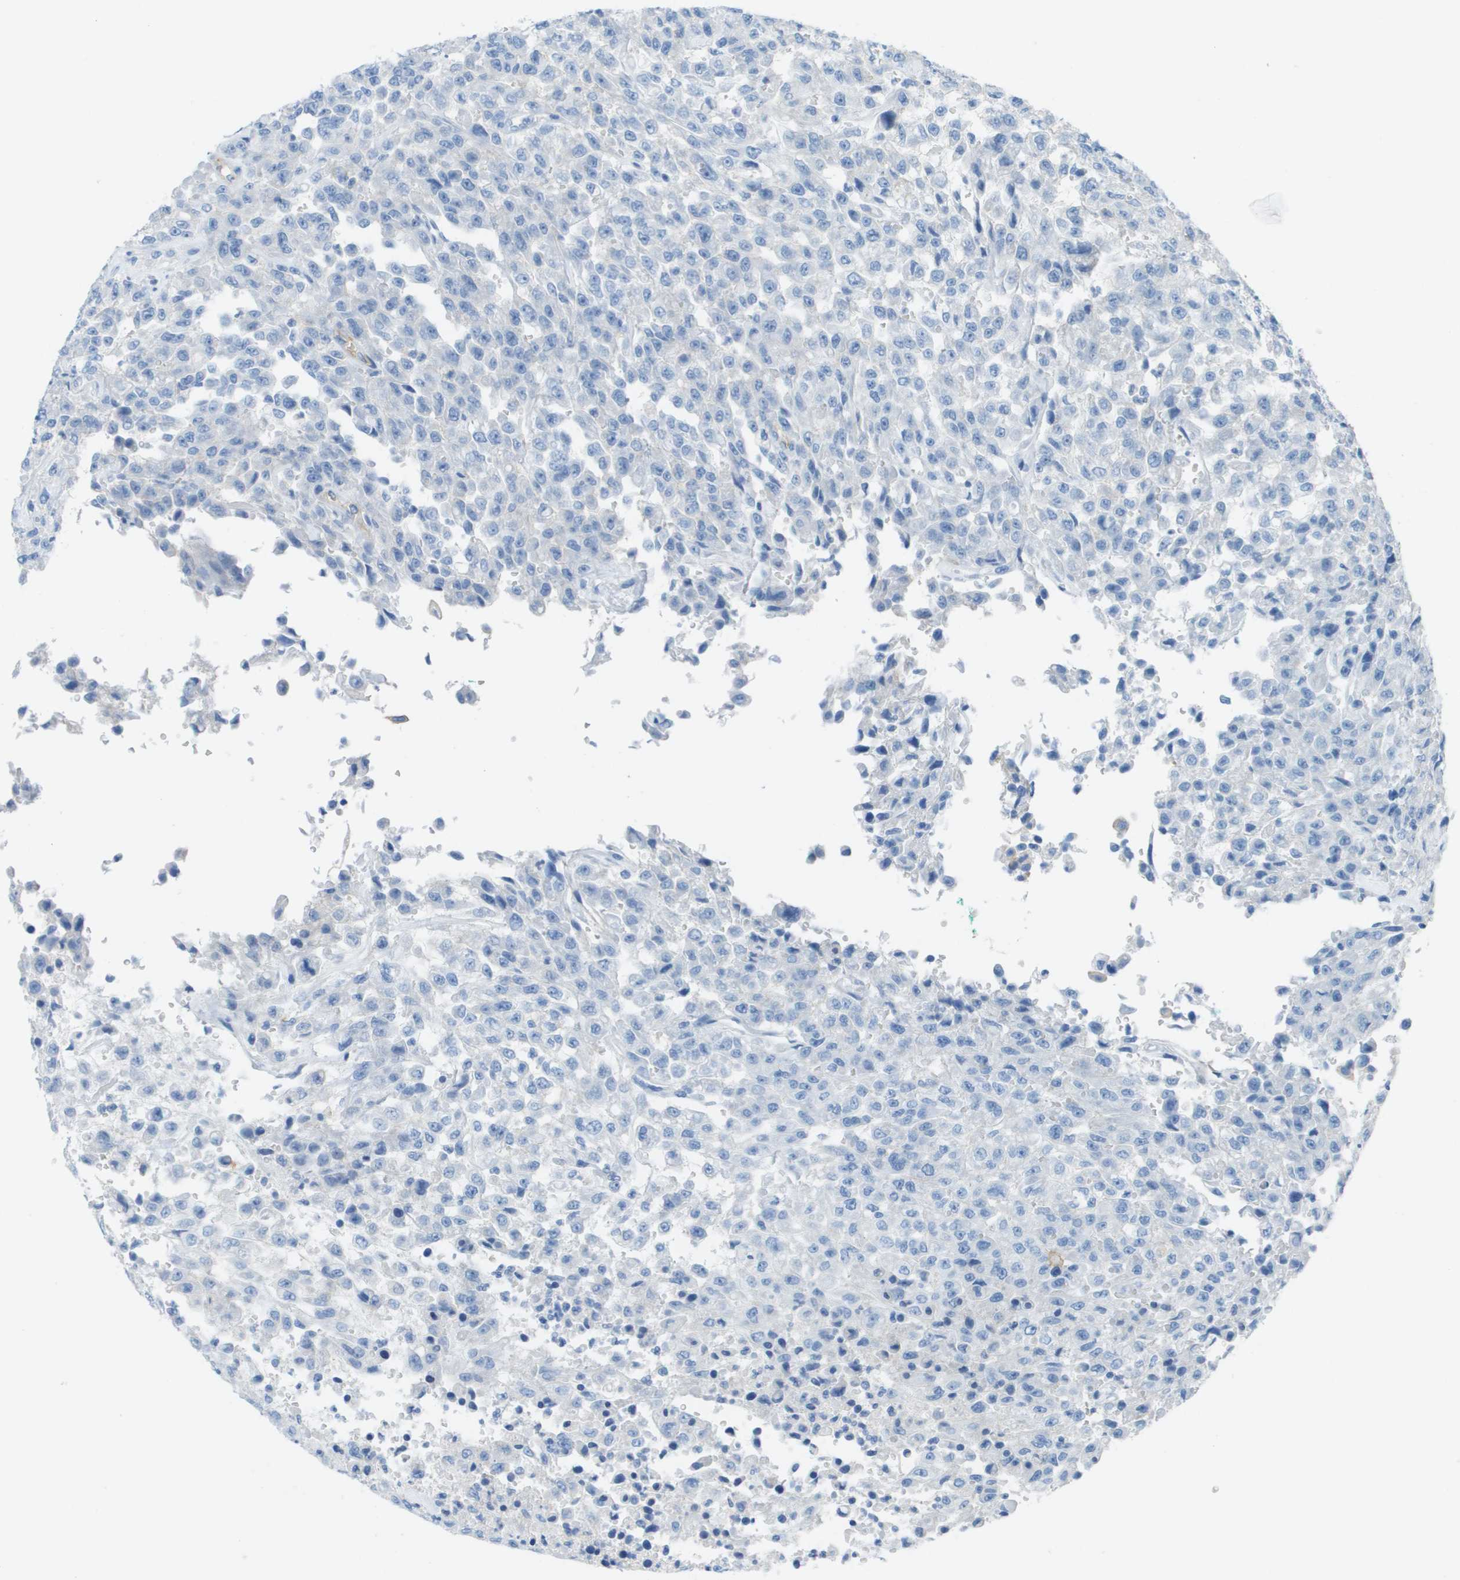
{"staining": {"intensity": "negative", "quantity": "none", "location": "none"}, "tissue": "urothelial cancer", "cell_type": "Tumor cells", "image_type": "cancer", "snomed": [{"axis": "morphology", "description": "Urothelial carcinoma, High grade"}, {"axis": "topography", "description": "Urinary bladder"}], "caption": "IHC of high-grade urothelial carcinoma reveals no staining in tumor cells.", "gene": "CD46", "patient": {"sex": "male", "age": 46}}